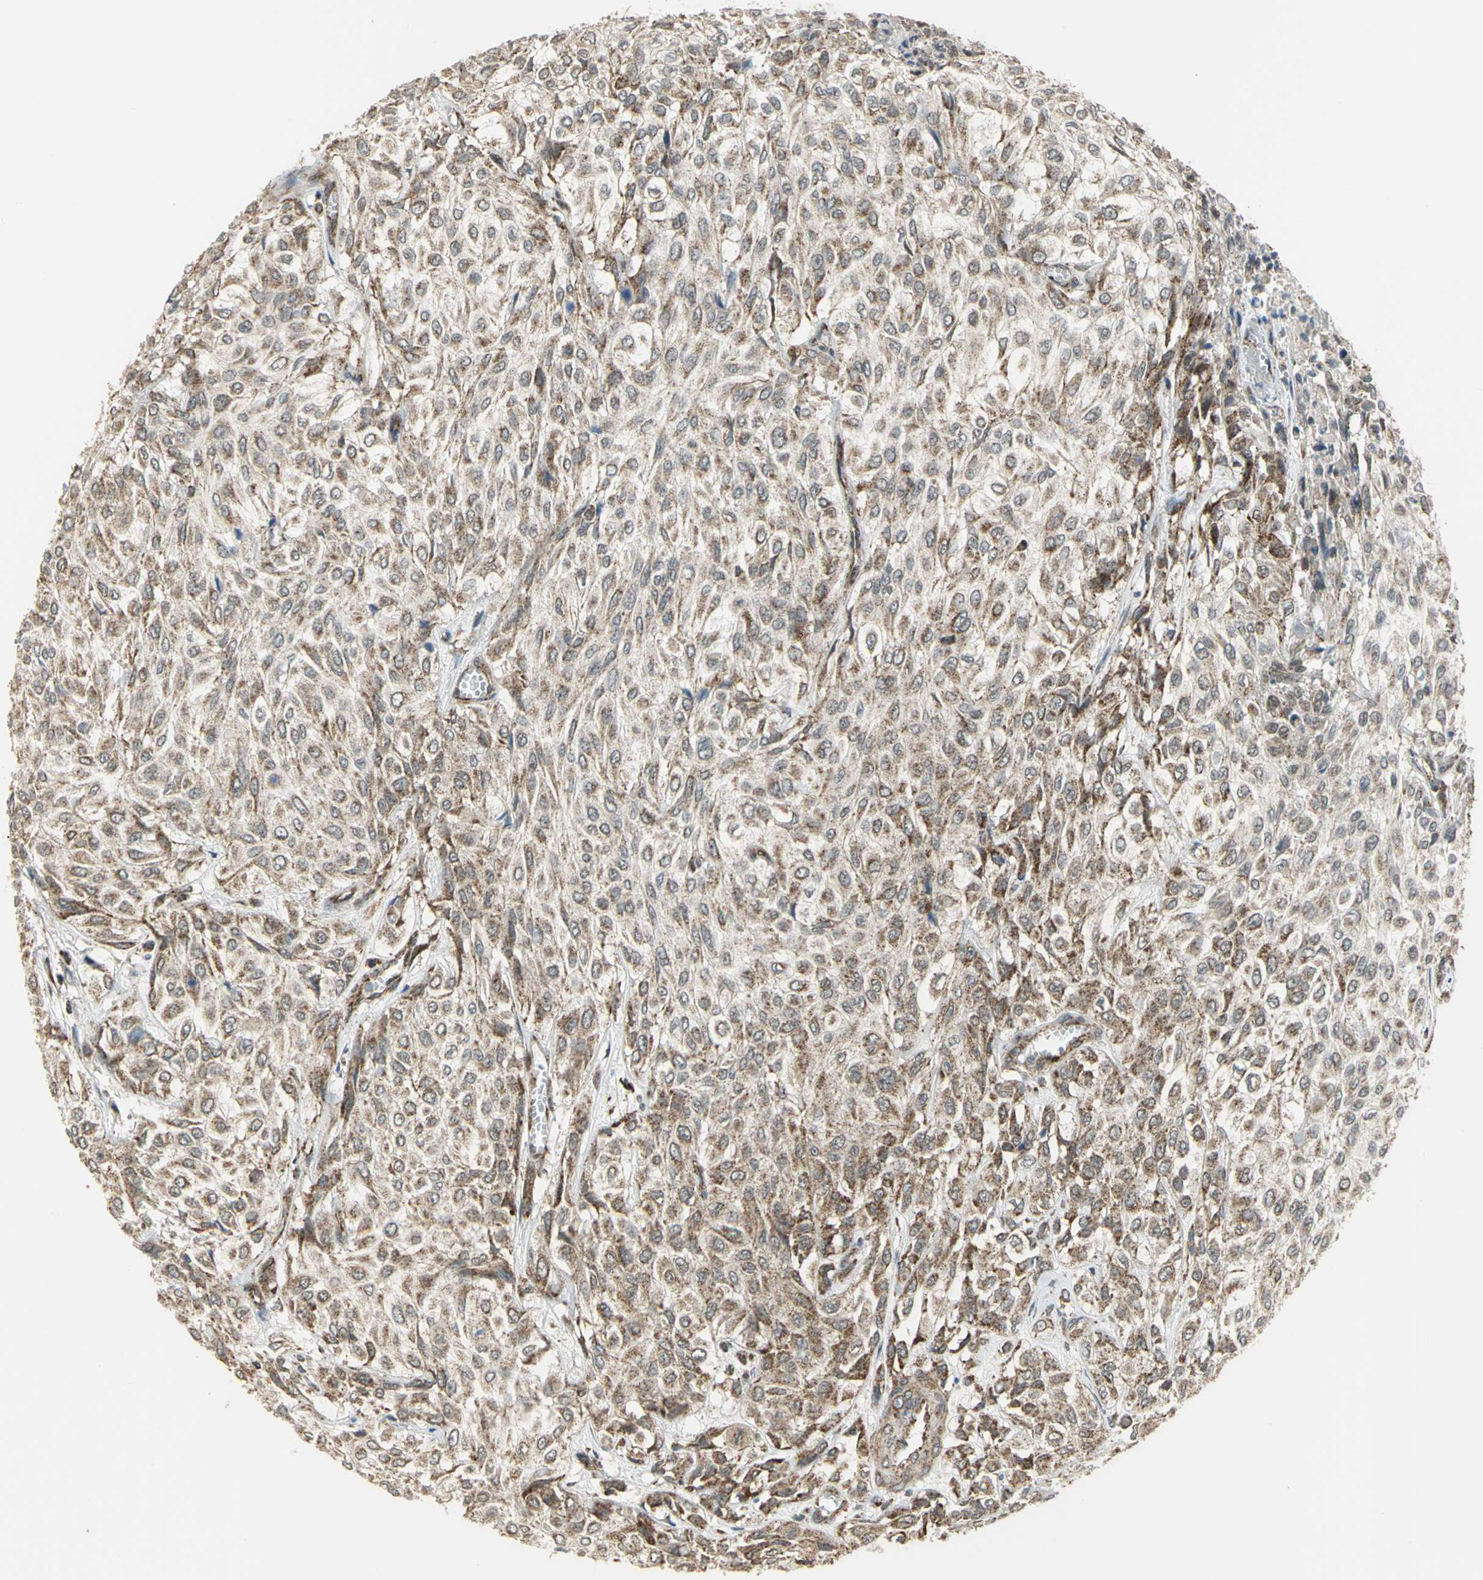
{"staining": {"intensity": "moderate", "quantity": ">75%", "location": "cytoplasmic/membranous"}, "tissue": "urothelial cancer", "cell_type": "Tumor cells", "image_type": "cancer", "snomed": [{"axis": "morphology", "description": "Urothelial carcinoma, High grade"}, {"axis": "topography", "description": "Urinary bladder"}], "caption": "This photomicrograph demonstrates urothelial cancer stained with IHC to label a protein in brown. The cytoplasmic/membranous of tumor cells show moderate positivity for the protein. Nuclei are counter-stained blue.", "gene": "MRPS22", "patient": {"sex": "male", "age": 57}}